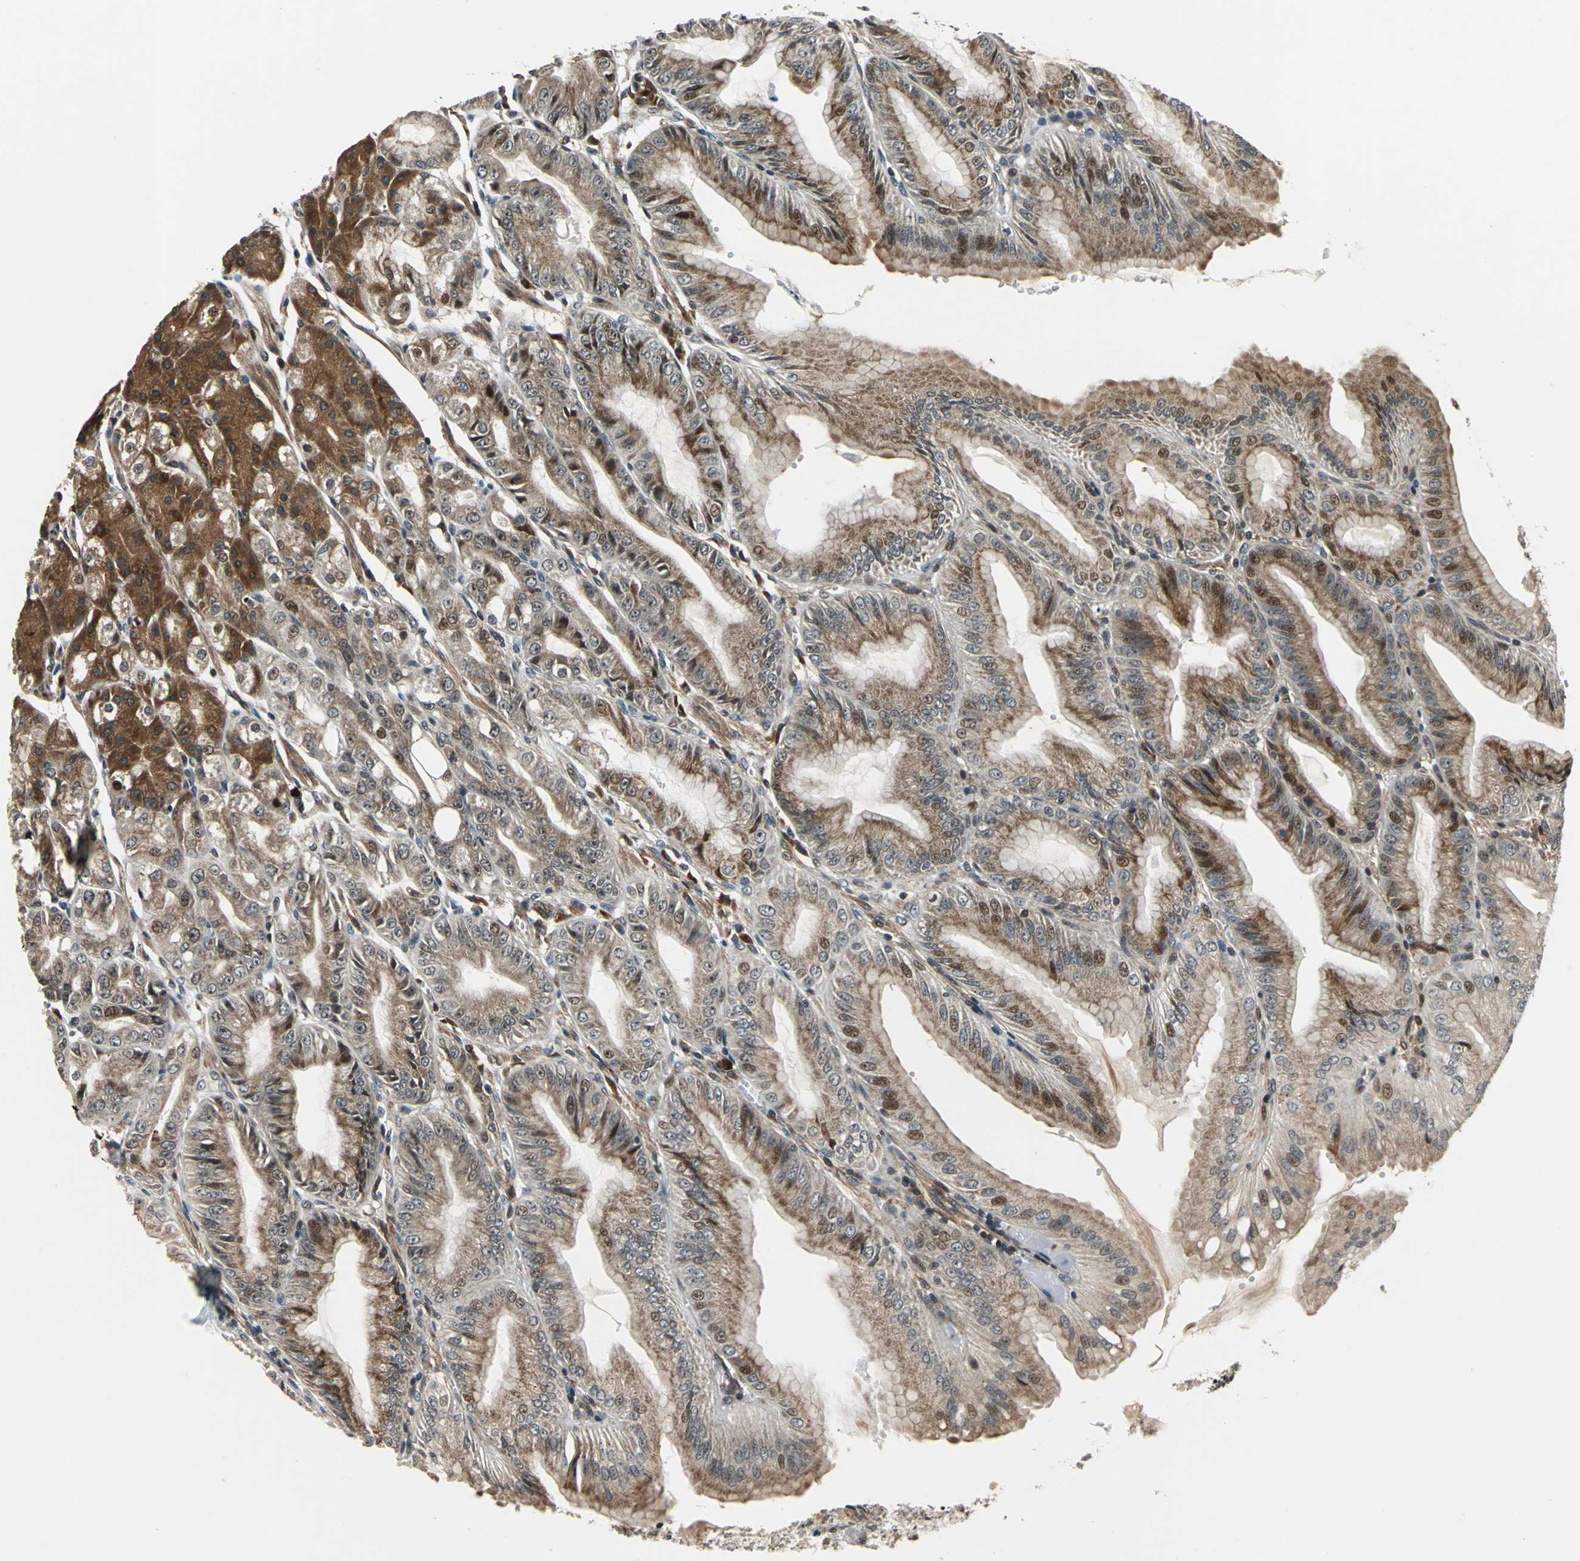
{"staining": {"intensity": "strong", "quantity": "25%-75%", "location": "cytoplasmic/membranous,nuclear"}, "tissue": "stomach", "cell_type": "Glandular cells", "image_type": "normal", "snomed": [{"axis": "morphology", "description": "Normal tissue, NOS"}, {"axis": "topography", "description": "Stomach, lower"}], "caption": "Unremarkable stomach demonstrates strong cytoplasmic/membranous,nuclear positivity in approximately 25%-75% of glandular cells.", "gene": "AATF", "patient": {"sex": "male", "age": 71}}